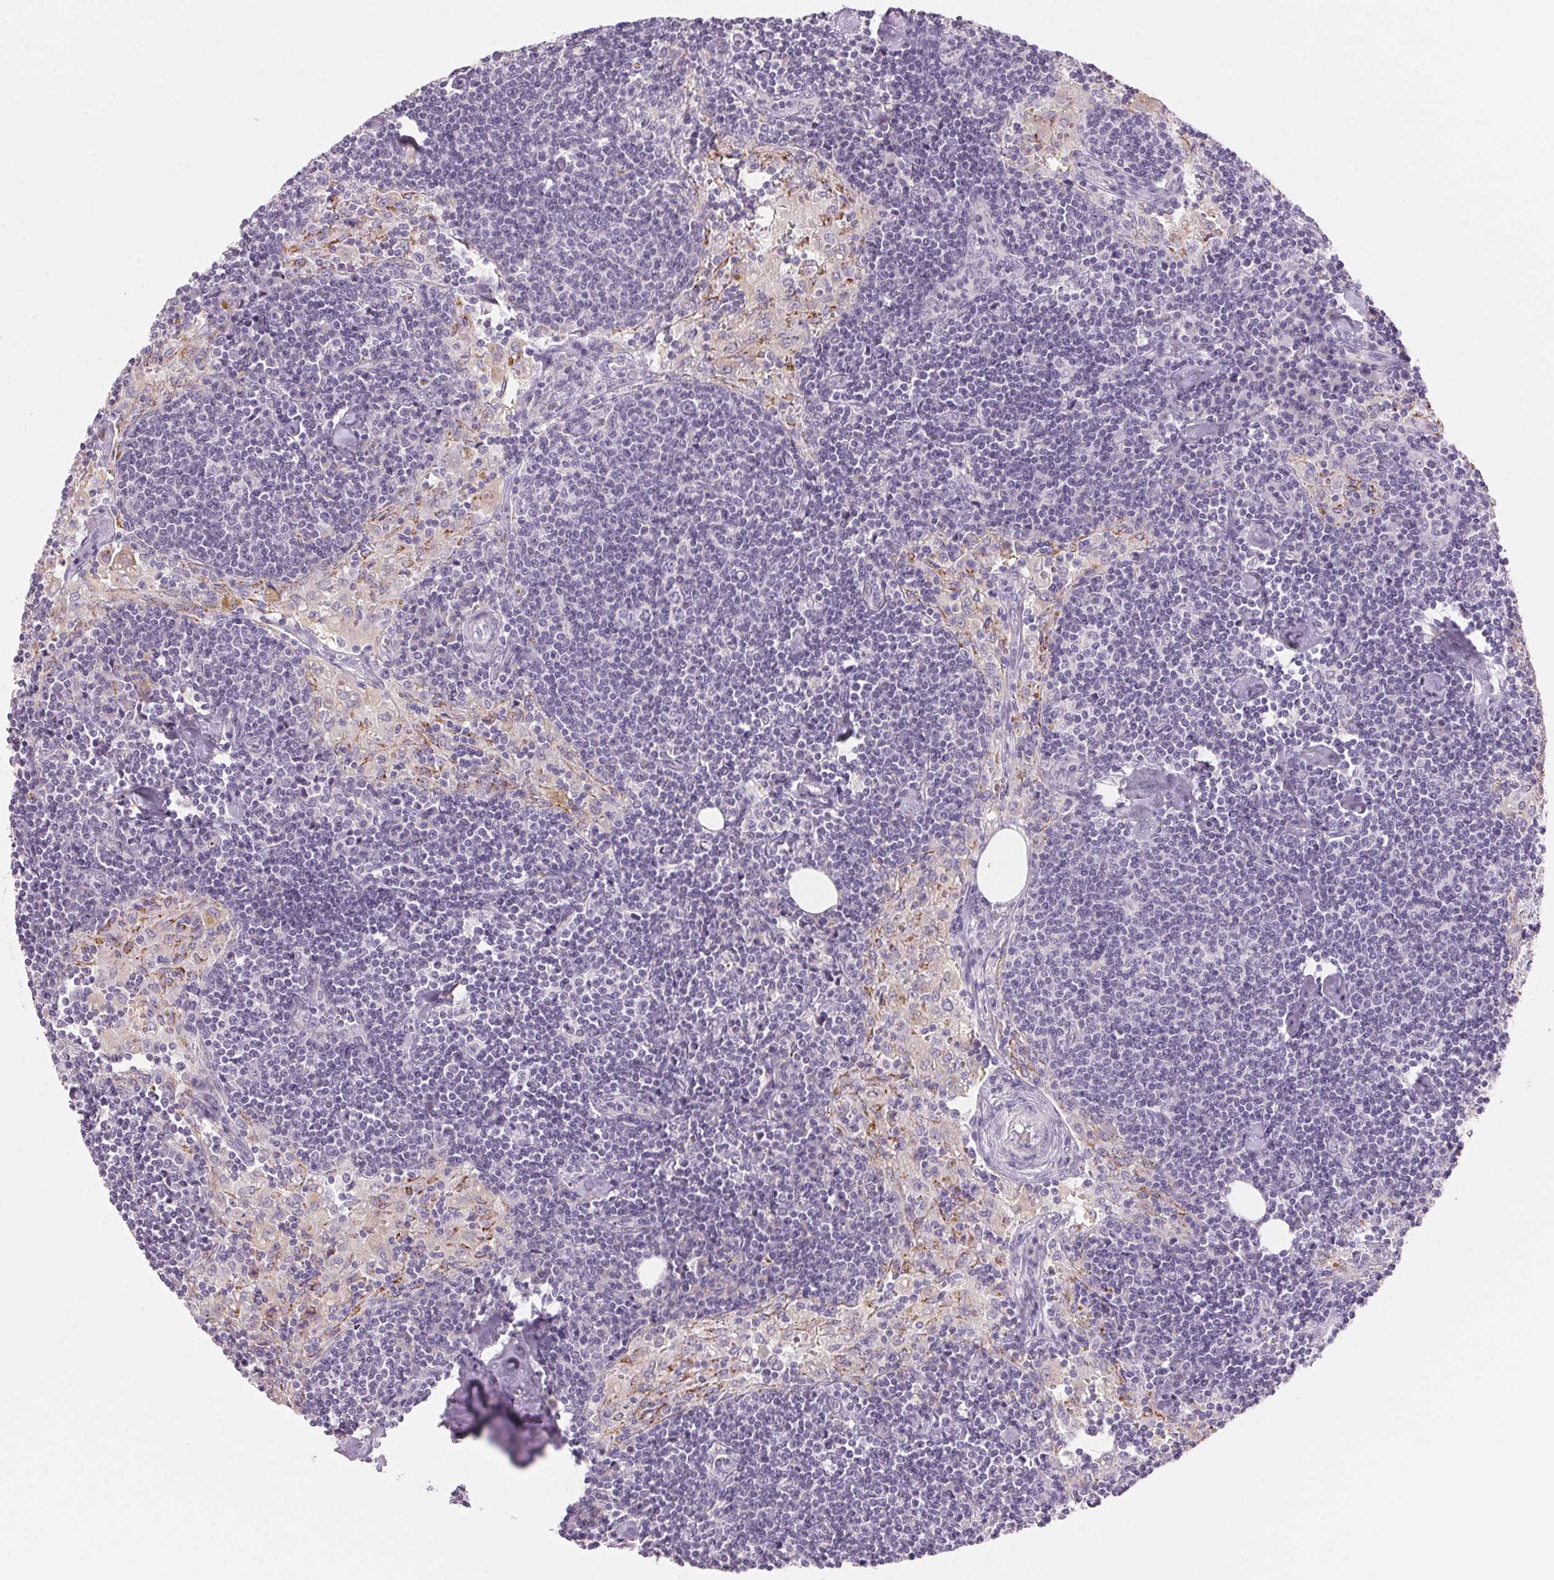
{"staining": {"intensity": "negative", "quantity": "none", "location": "none"}, "tissue": "lymph node", "cell_type": "Germinal center cells", "image_type": "normal", "snomed": [{"axis": "morphology", "description": "Normal tissue, NOS"}, {"axis": "topography", "description": "Lymph node"}], "caption": "Lymph node stained for a protein using IHC reveals no positivity germinal center cells.", "gene": "CYP11B1", "patient": {"sex": "male", "age": 55}}